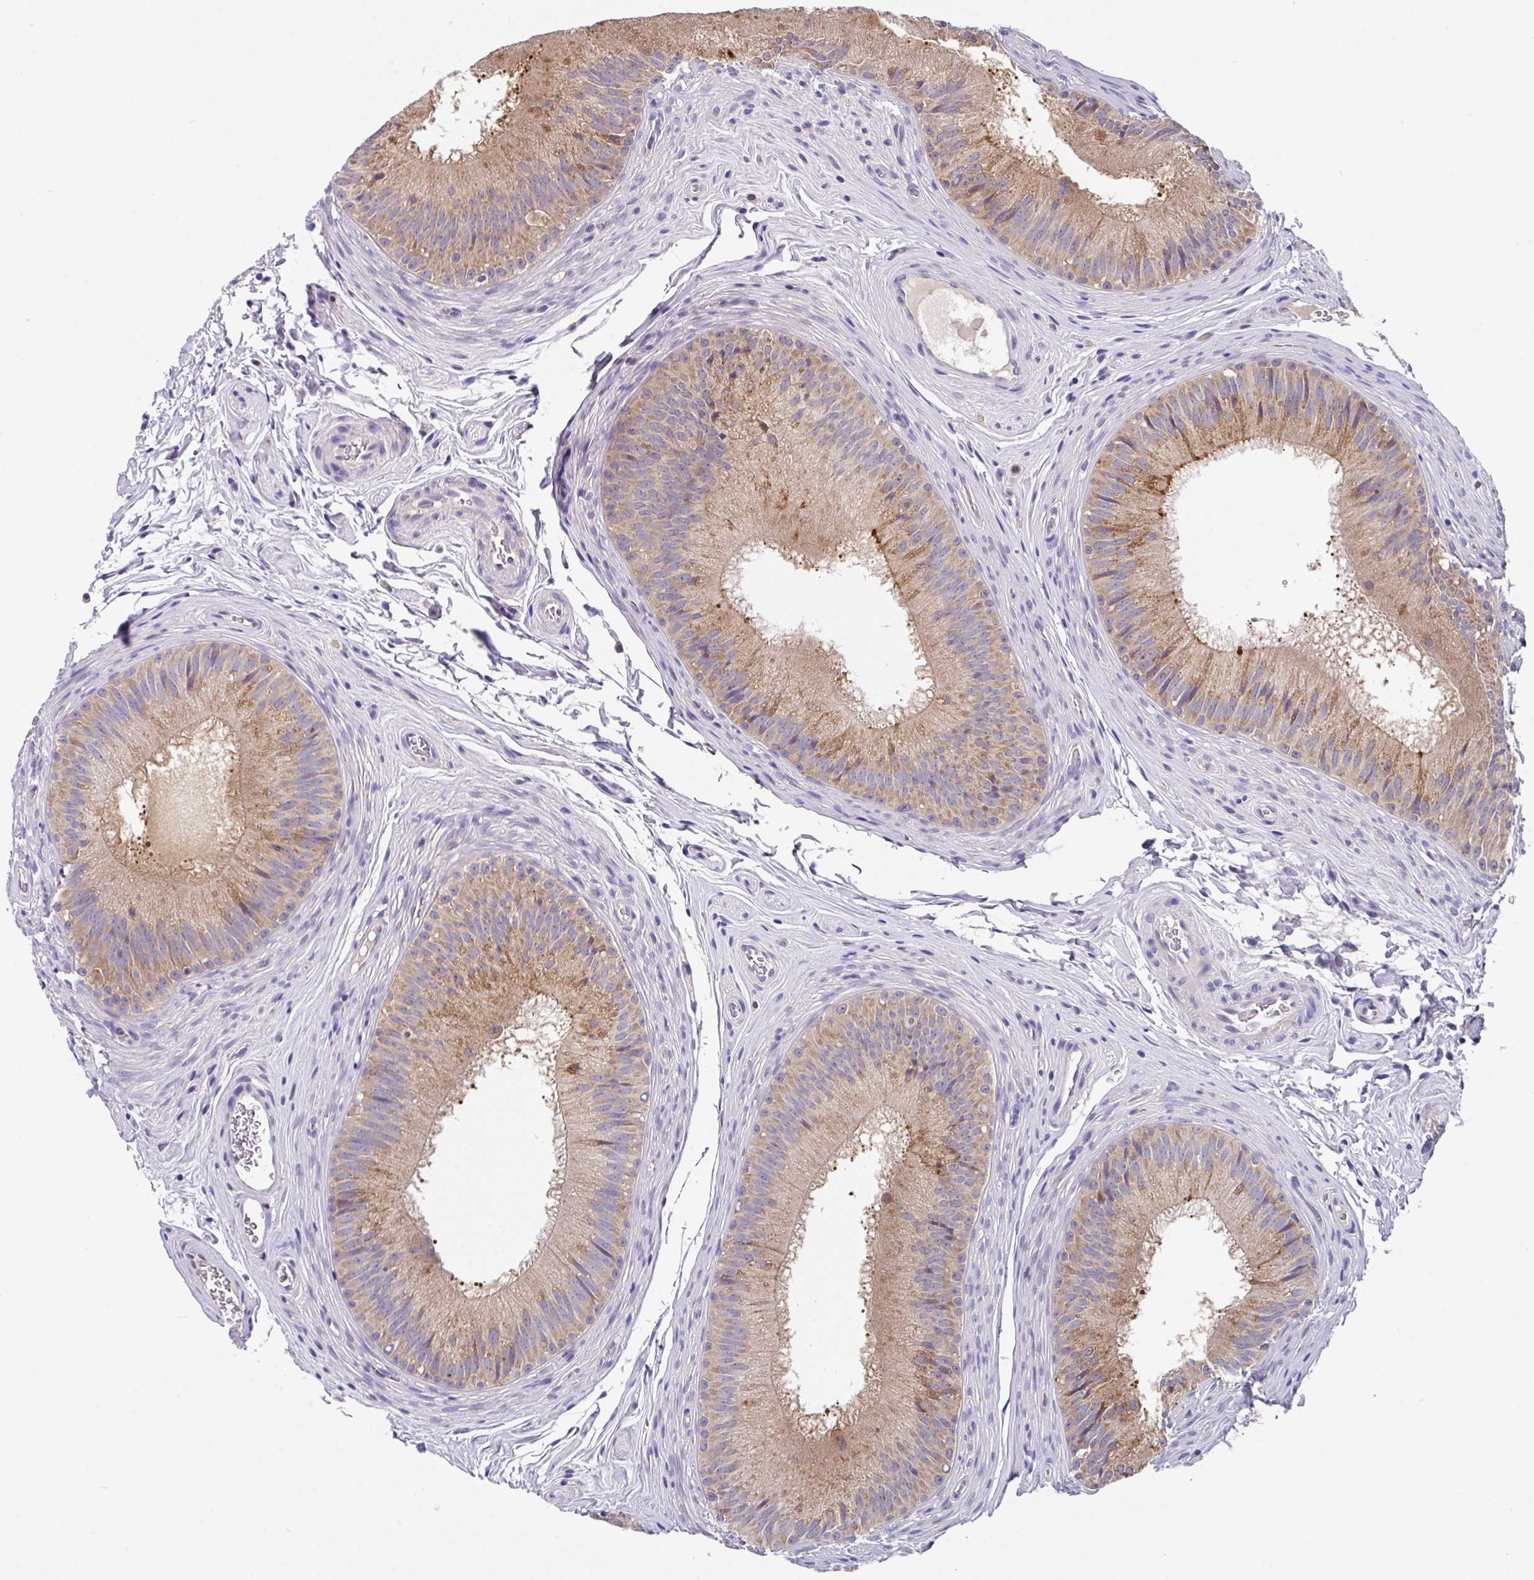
{"staining": {"intensity": "moderate", "quantity": "25%-75%", "location": "cytoplasmic/membranous"}, "tissue": "epididymis", "cell_type": "Glandular cells", "image_type": "normal", "snomed": [{"axis": "morphology", "description": "Normal tissue, NOS"}, {"axis": "topography", "description": "Epididymis"}], "caption": "The photomicrograph displays immunohistochemical staining of normal epididymis. There is moderate cytoplasmic/membranous positivity is present in approximately 25%-75% of glandular cells.", "gene": "EIF4B", "patient": {"sex": "male", "age": 24}}